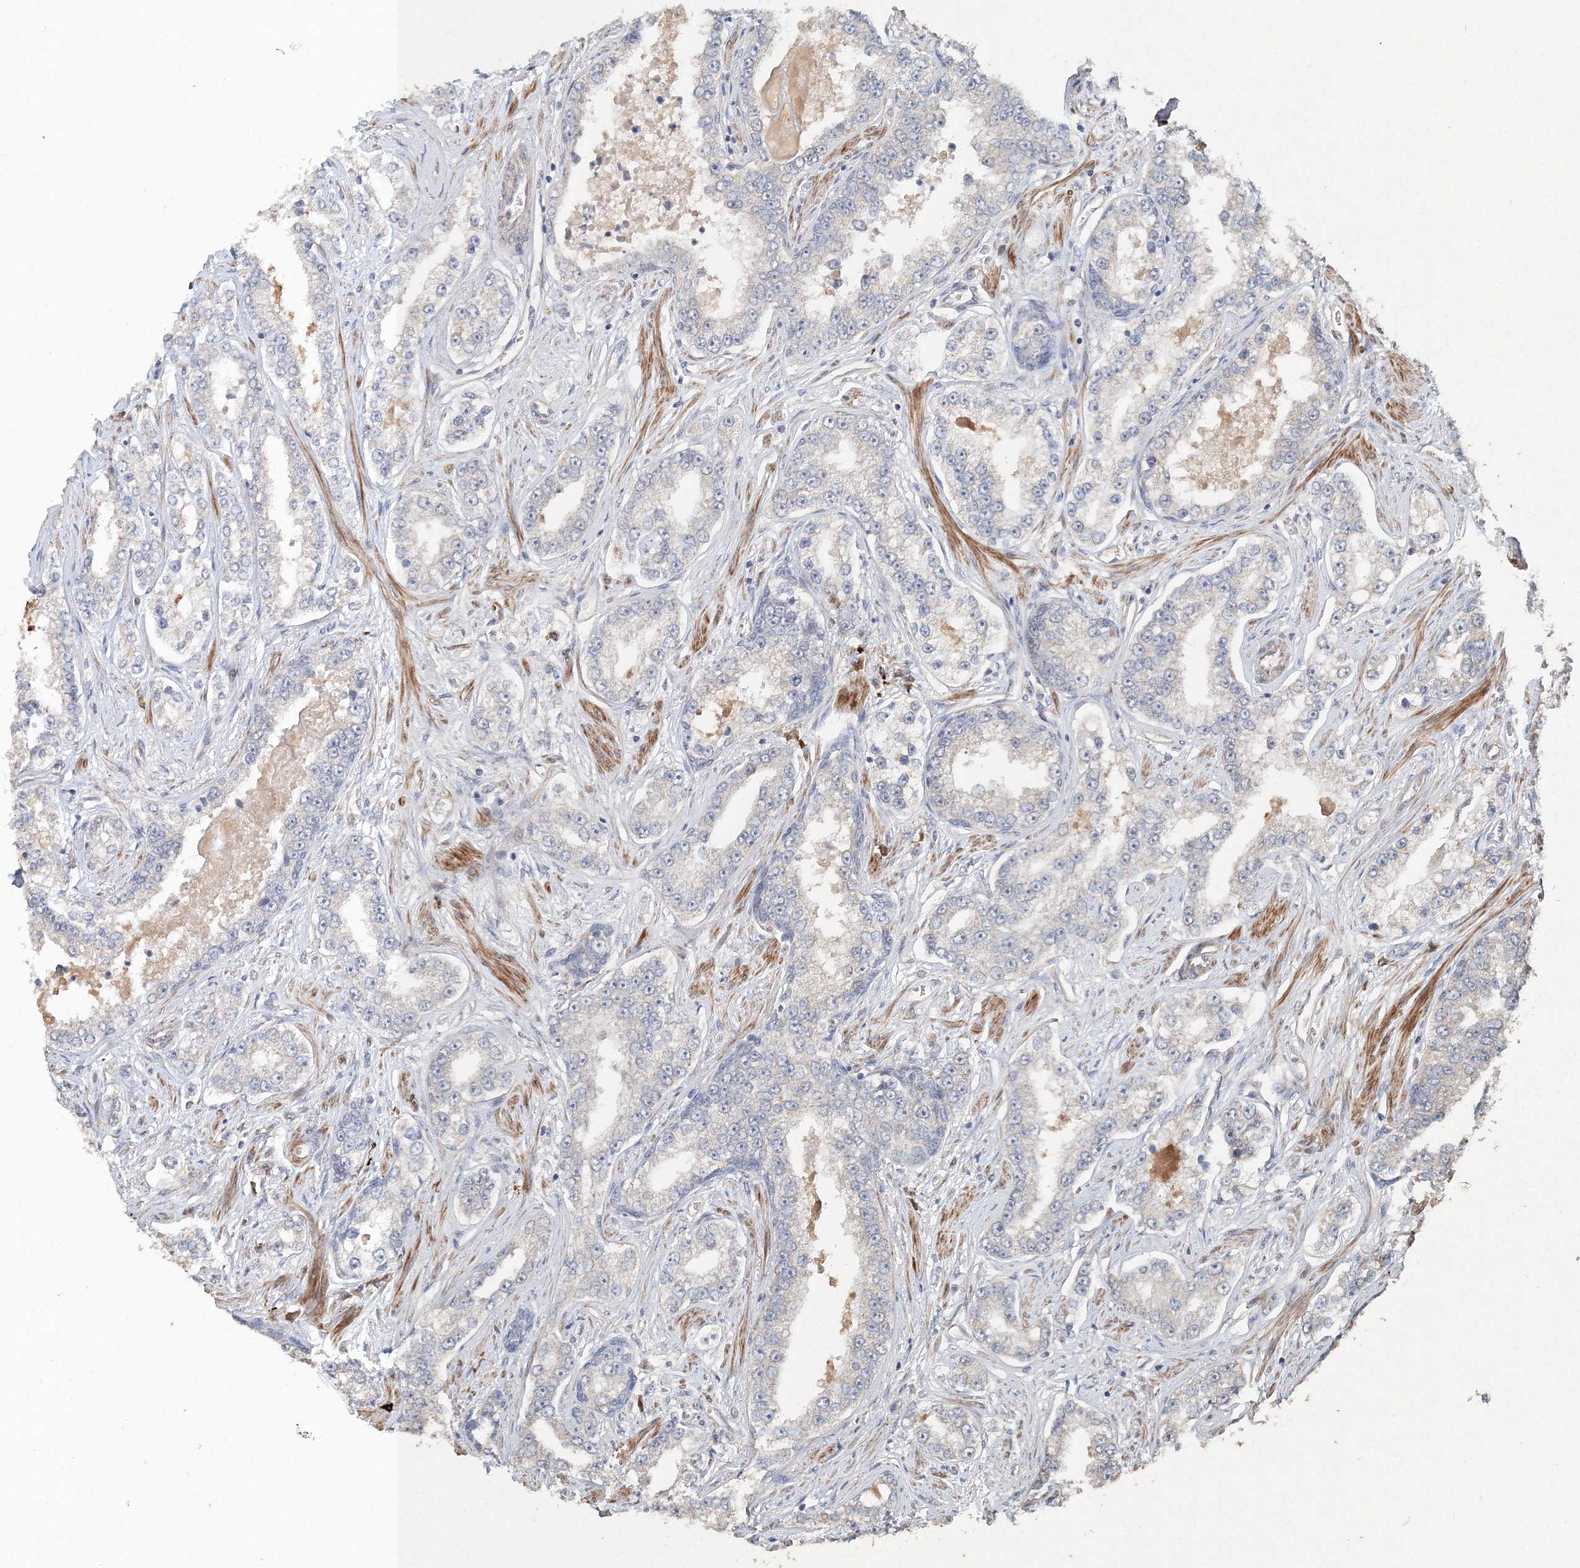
{"staining": {"intensity": "negative", "quantity": "none", "location": "none"}, "tissue": "prostate cancer", "cell_type": "Tumor cells", "image_type": "cancer", "snomed": [{"axis": "morphology", "description": "Normal tissue, NOS"}, {"axis": "morphology", "description": "Adenocarcinoma, High grade"}, {"axis": "topography", "description": "Prostate"}], "caption": "This photomicrograph is of prostate high-grade adenocarcinoma stained with IHC to label a protein in brown with the nuclei are counter-stained blue. There is no staining in tumor cells.", "gene": "NALF2", "patient": {"sex": "male", "age": 83}}